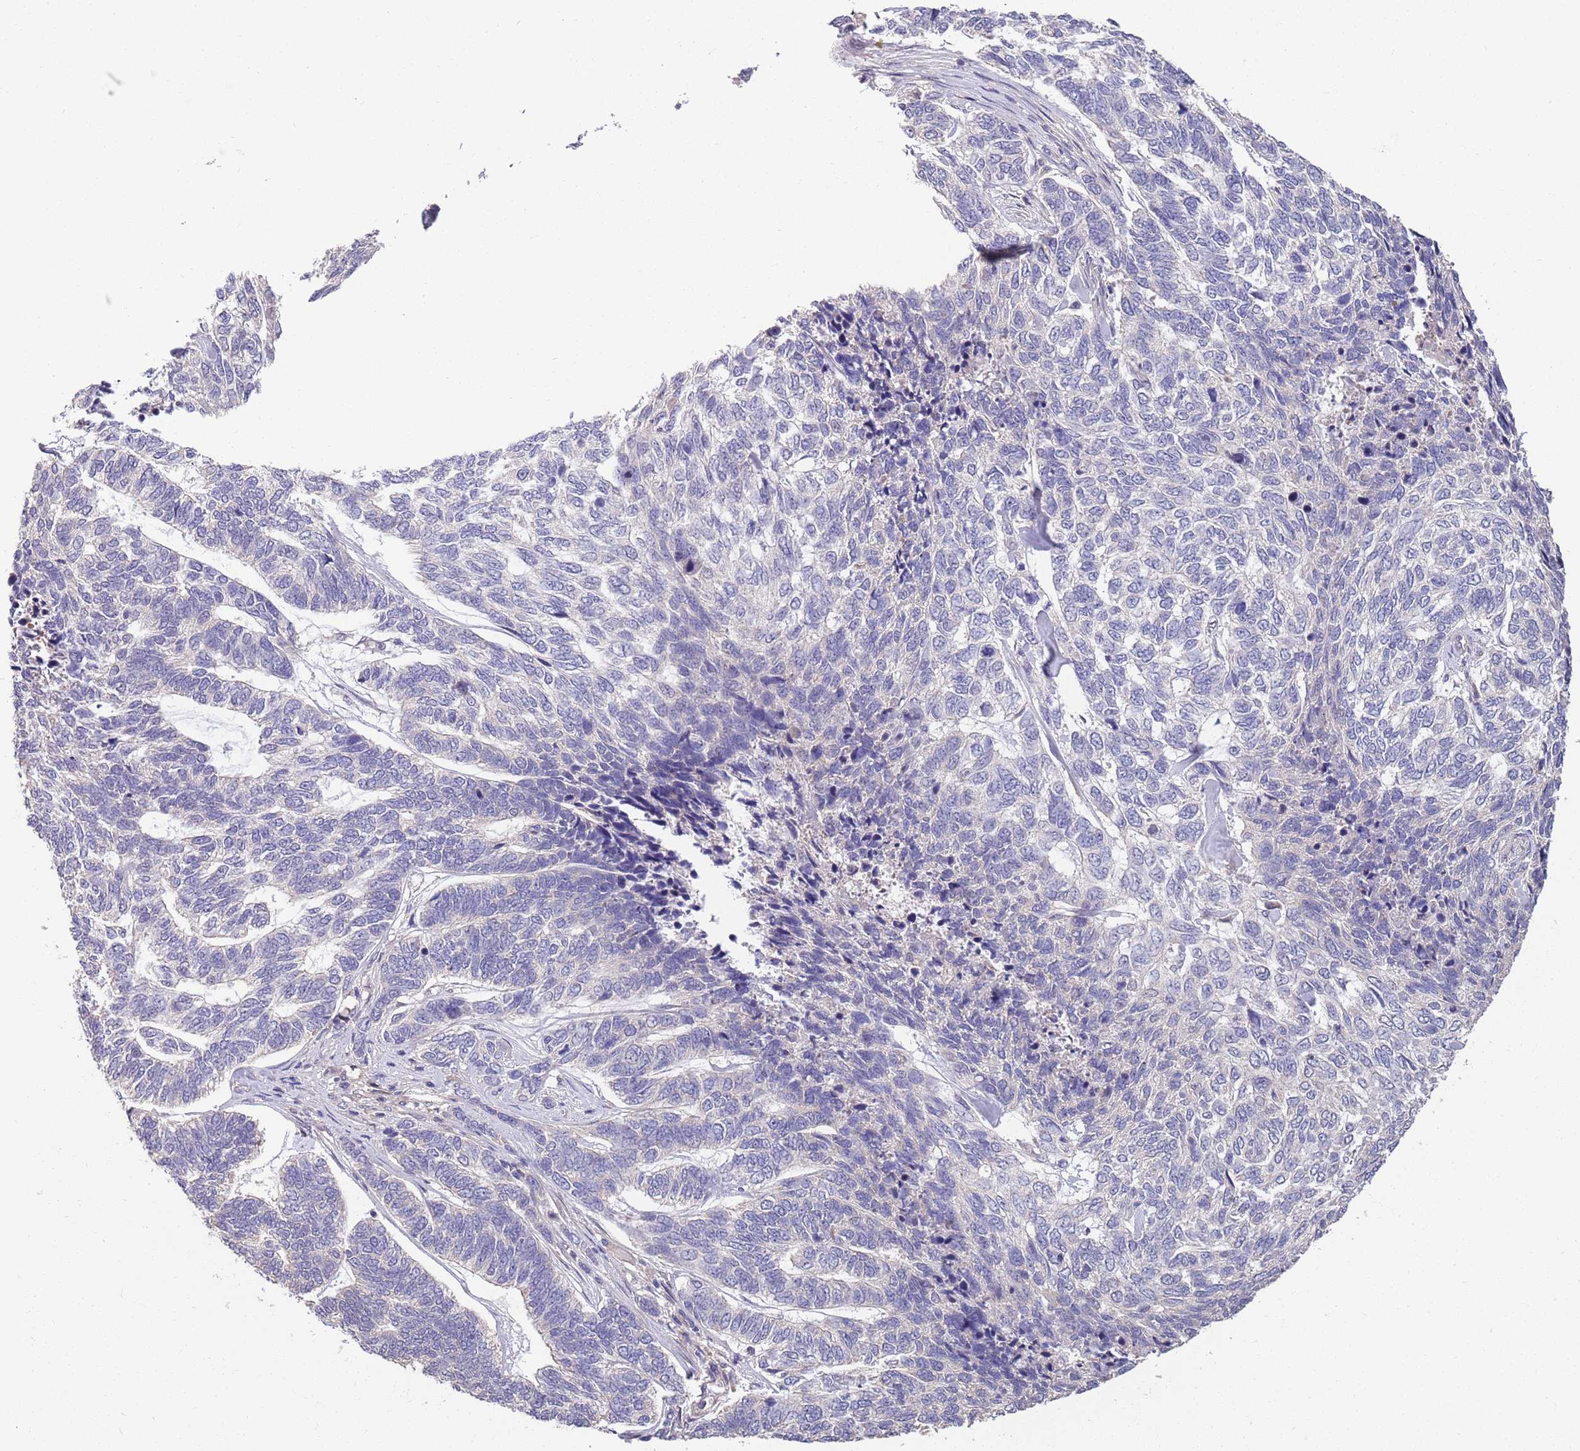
{"staining": {"intensity": "negative", "quantity": "none", "location": "none"}, "tissue": "skin cancer", "cell_type": "Tumor cells", "image_type": "cancer", "snomed": [{"axis": "morphology", "description": "Basal cell carcinoma"}, {"axis": "topography", "description": "Skin"}], "caption": "There is no significant staining in tumor cells of skin cancer (basal cell carcinoma).", "gene": "MARVELD2", "patient": {"sex": "female", "age": 65}}